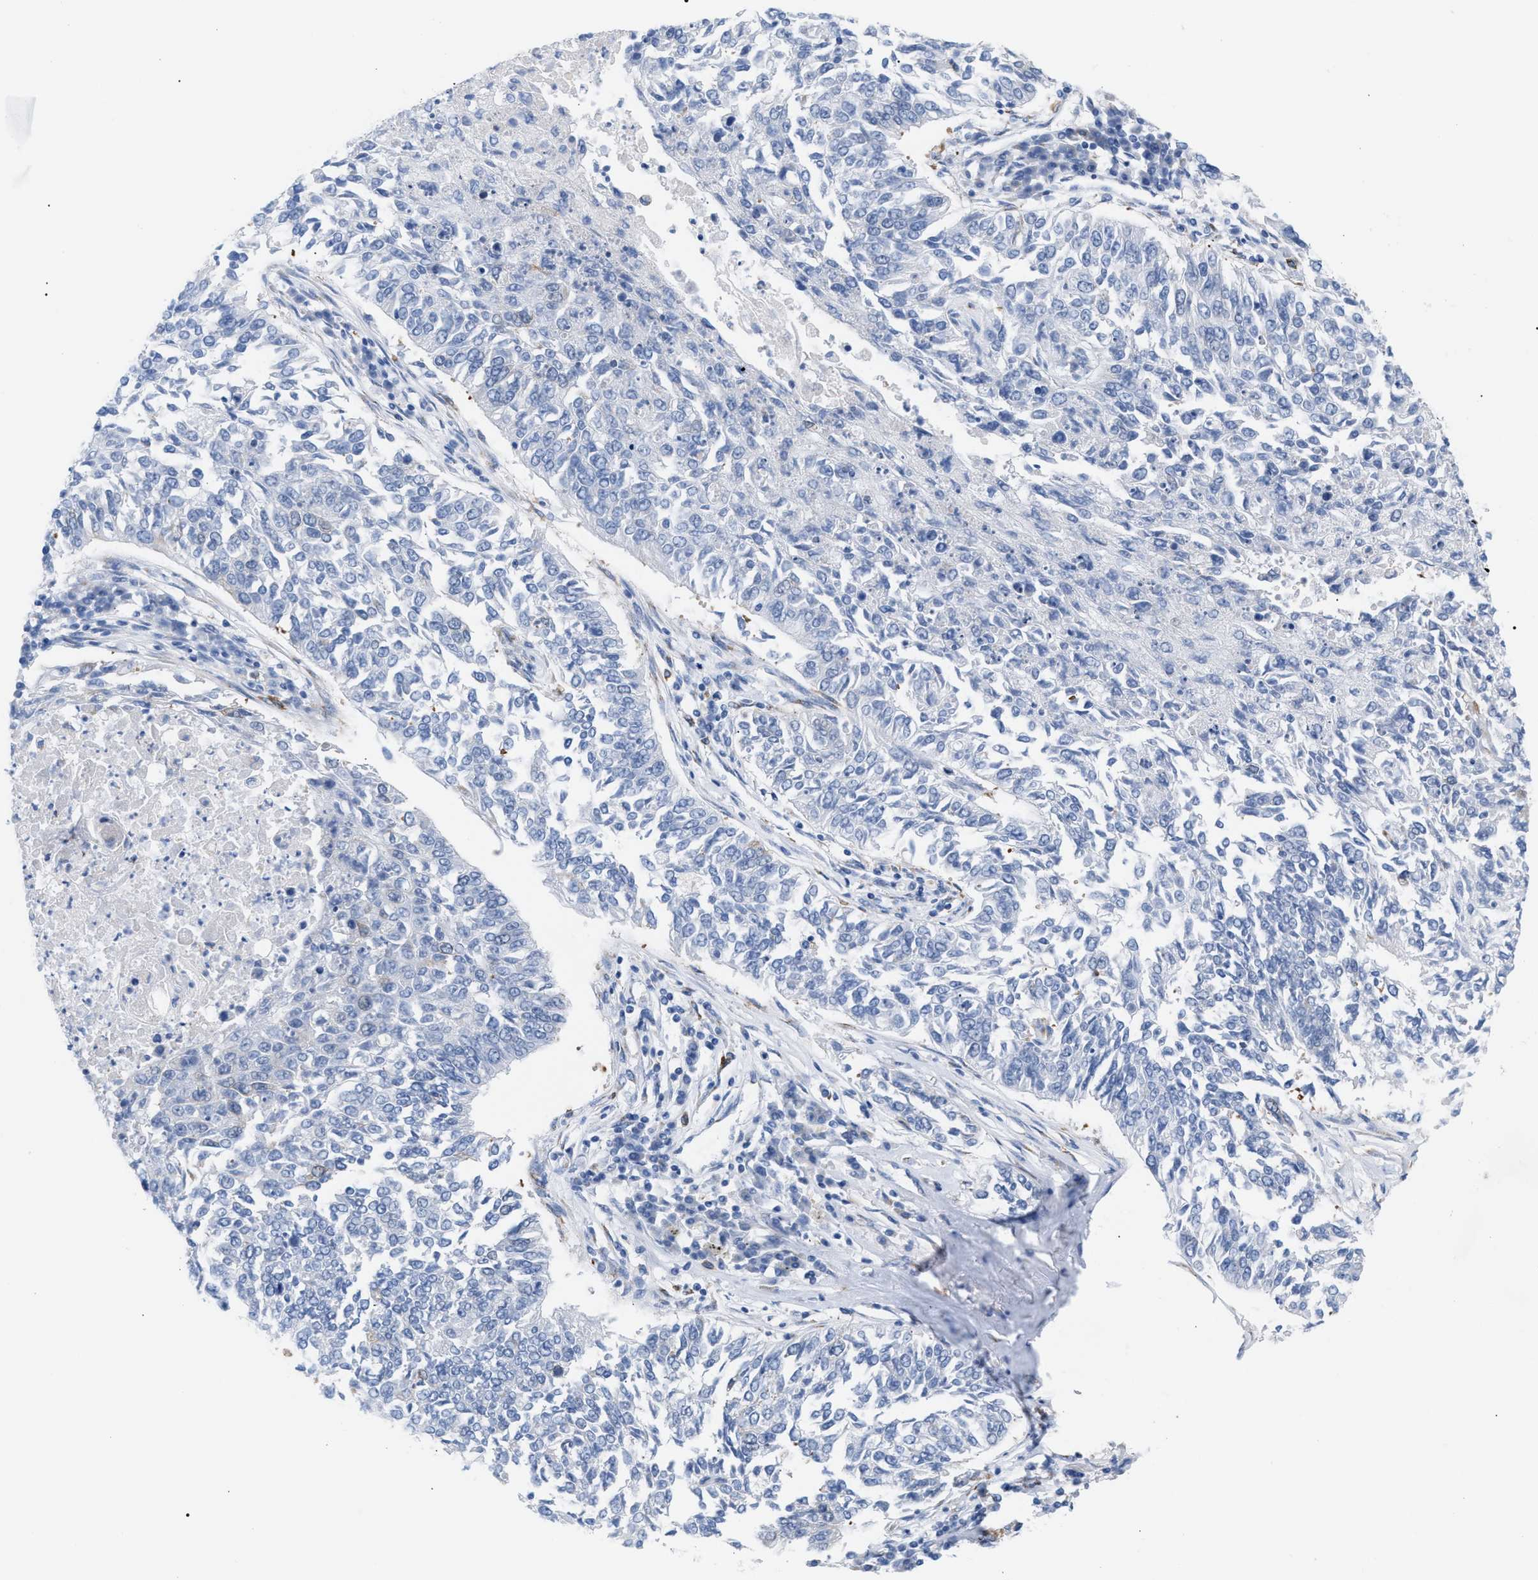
{"staining": {"intensity": "negative", "quantity": "none", "location": "none"}, "tissue": "lung cancer", "cell_type": "Tumor cells", "image_type": "cancer", "snomed": [{"axis": "morphology", "description": "Normal tissue, NOS"}, {"axis": "morphology", "description": "Squamous cell carcinoma, NOS"}, {"axis": "topography", "description": "Cartilage tissue"}, {"axis": "topography", "description": "Bronchus"}, {"axis": "topography", "description": "Lung"}], "caption": "This is a micrograph of IHC staining of lung cancer (squamous cell carcinoma), which shows no positivity in tumor cells. (DAB (3,3'-diaminobenzidine) immunohistochemistry visualized using brightfield microscopy, high magnification).", "gene": "TACC3", "patient": {"sex": "female", "age": 49}}